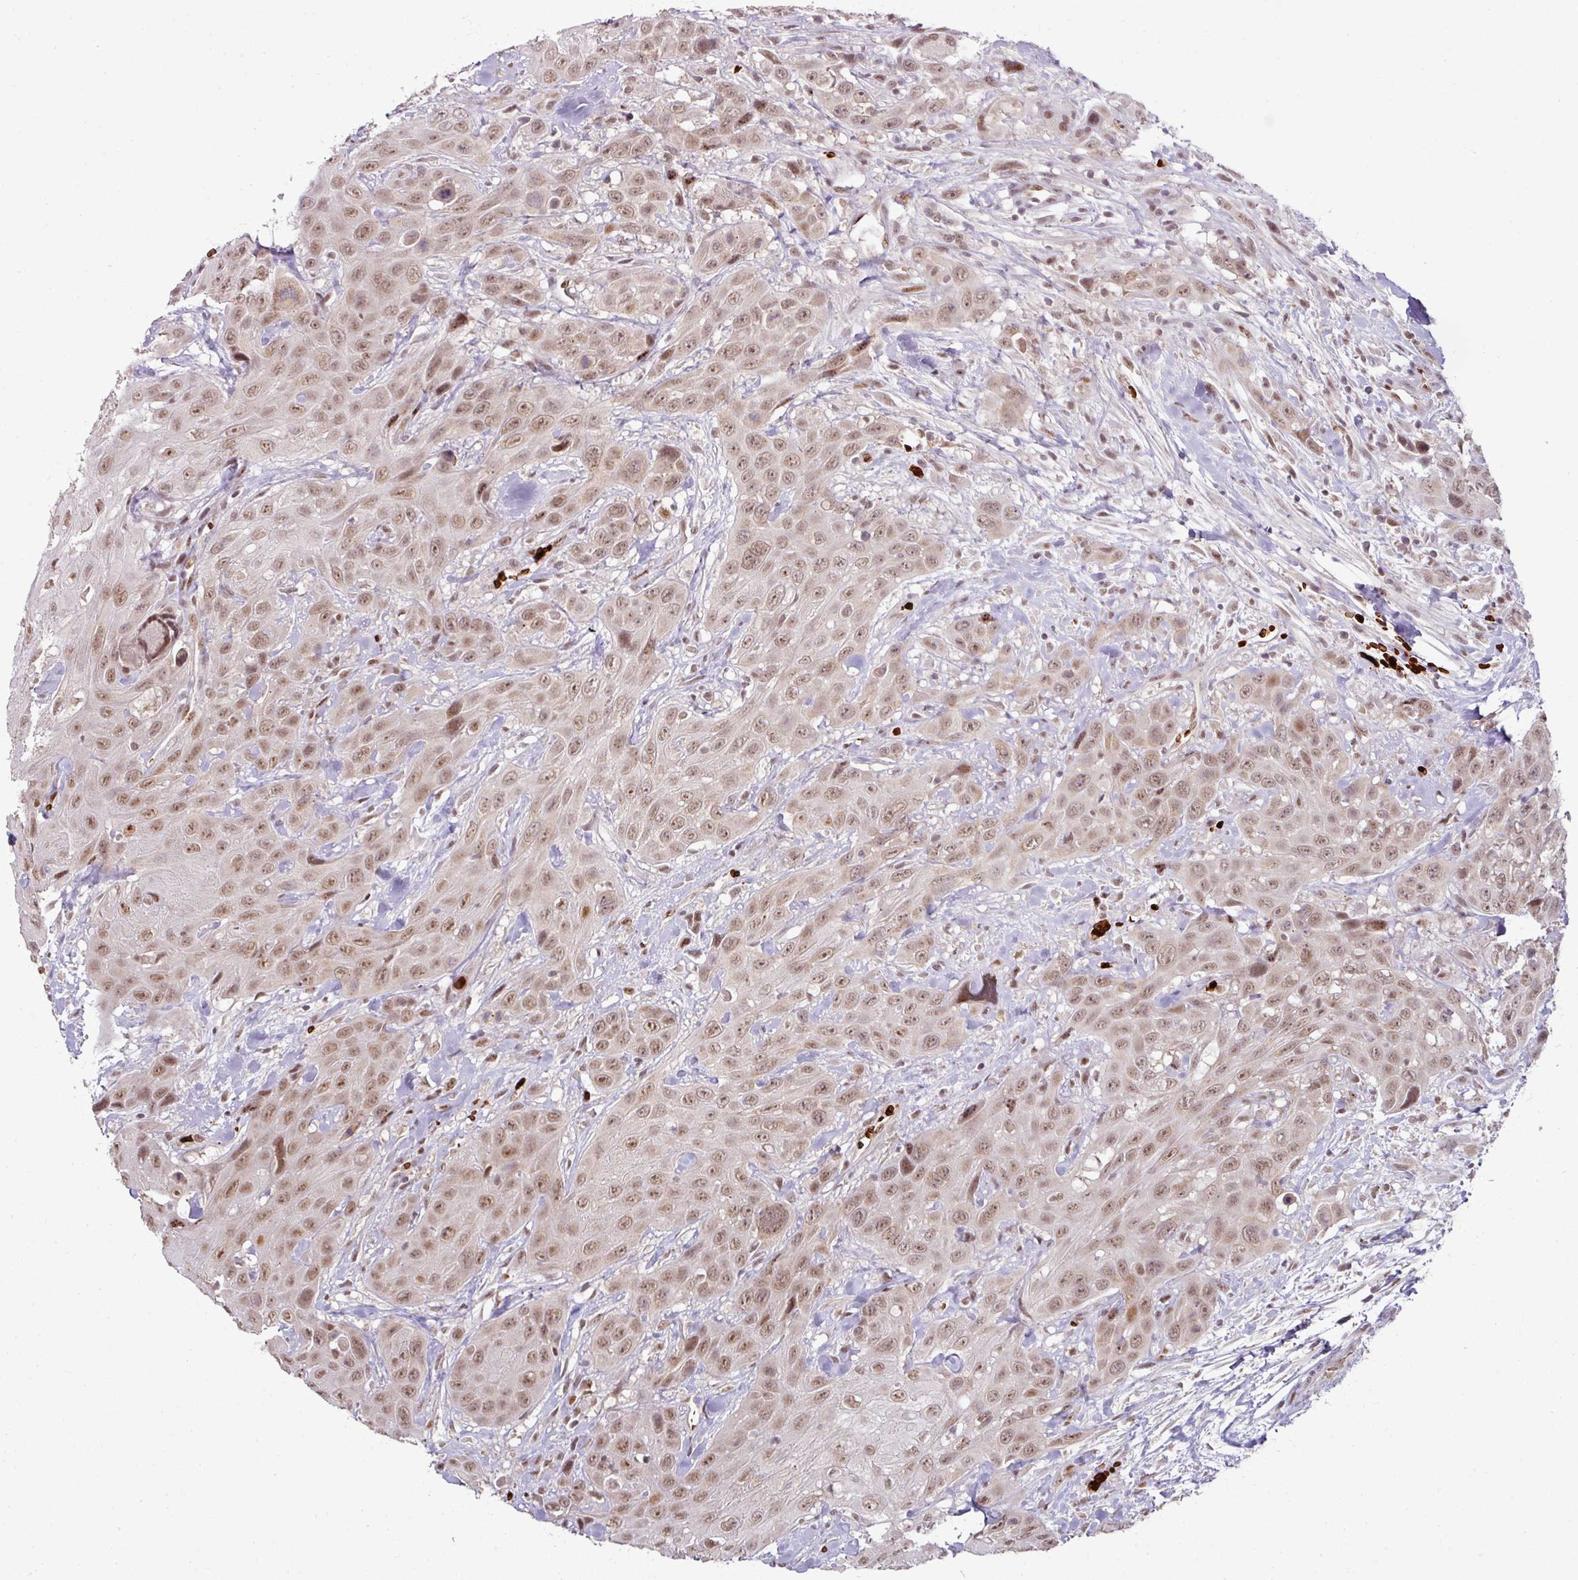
{"staining": {"intensity": "moderate", "quantity": ">75%", "location": "nuclear"}, "tissue": "head and neck cancer", "cell_type": "Tumor cells", "image_type": "cancer", "snomed": [{"axis": "morphology", "description": "Squamous cell carcinoma, NOS"}, {"axis": "topography", "description": "Head-Neck"}], "caption": "A histopathology image showing moderate nuclear staining in approximately >75% of tumor cells in squamous cell carcinoma (head and neck), as visualized by brown immunohistochemical staining.", "gene": "NEIL1", "patient": {"sex": "male", "age": 81}}